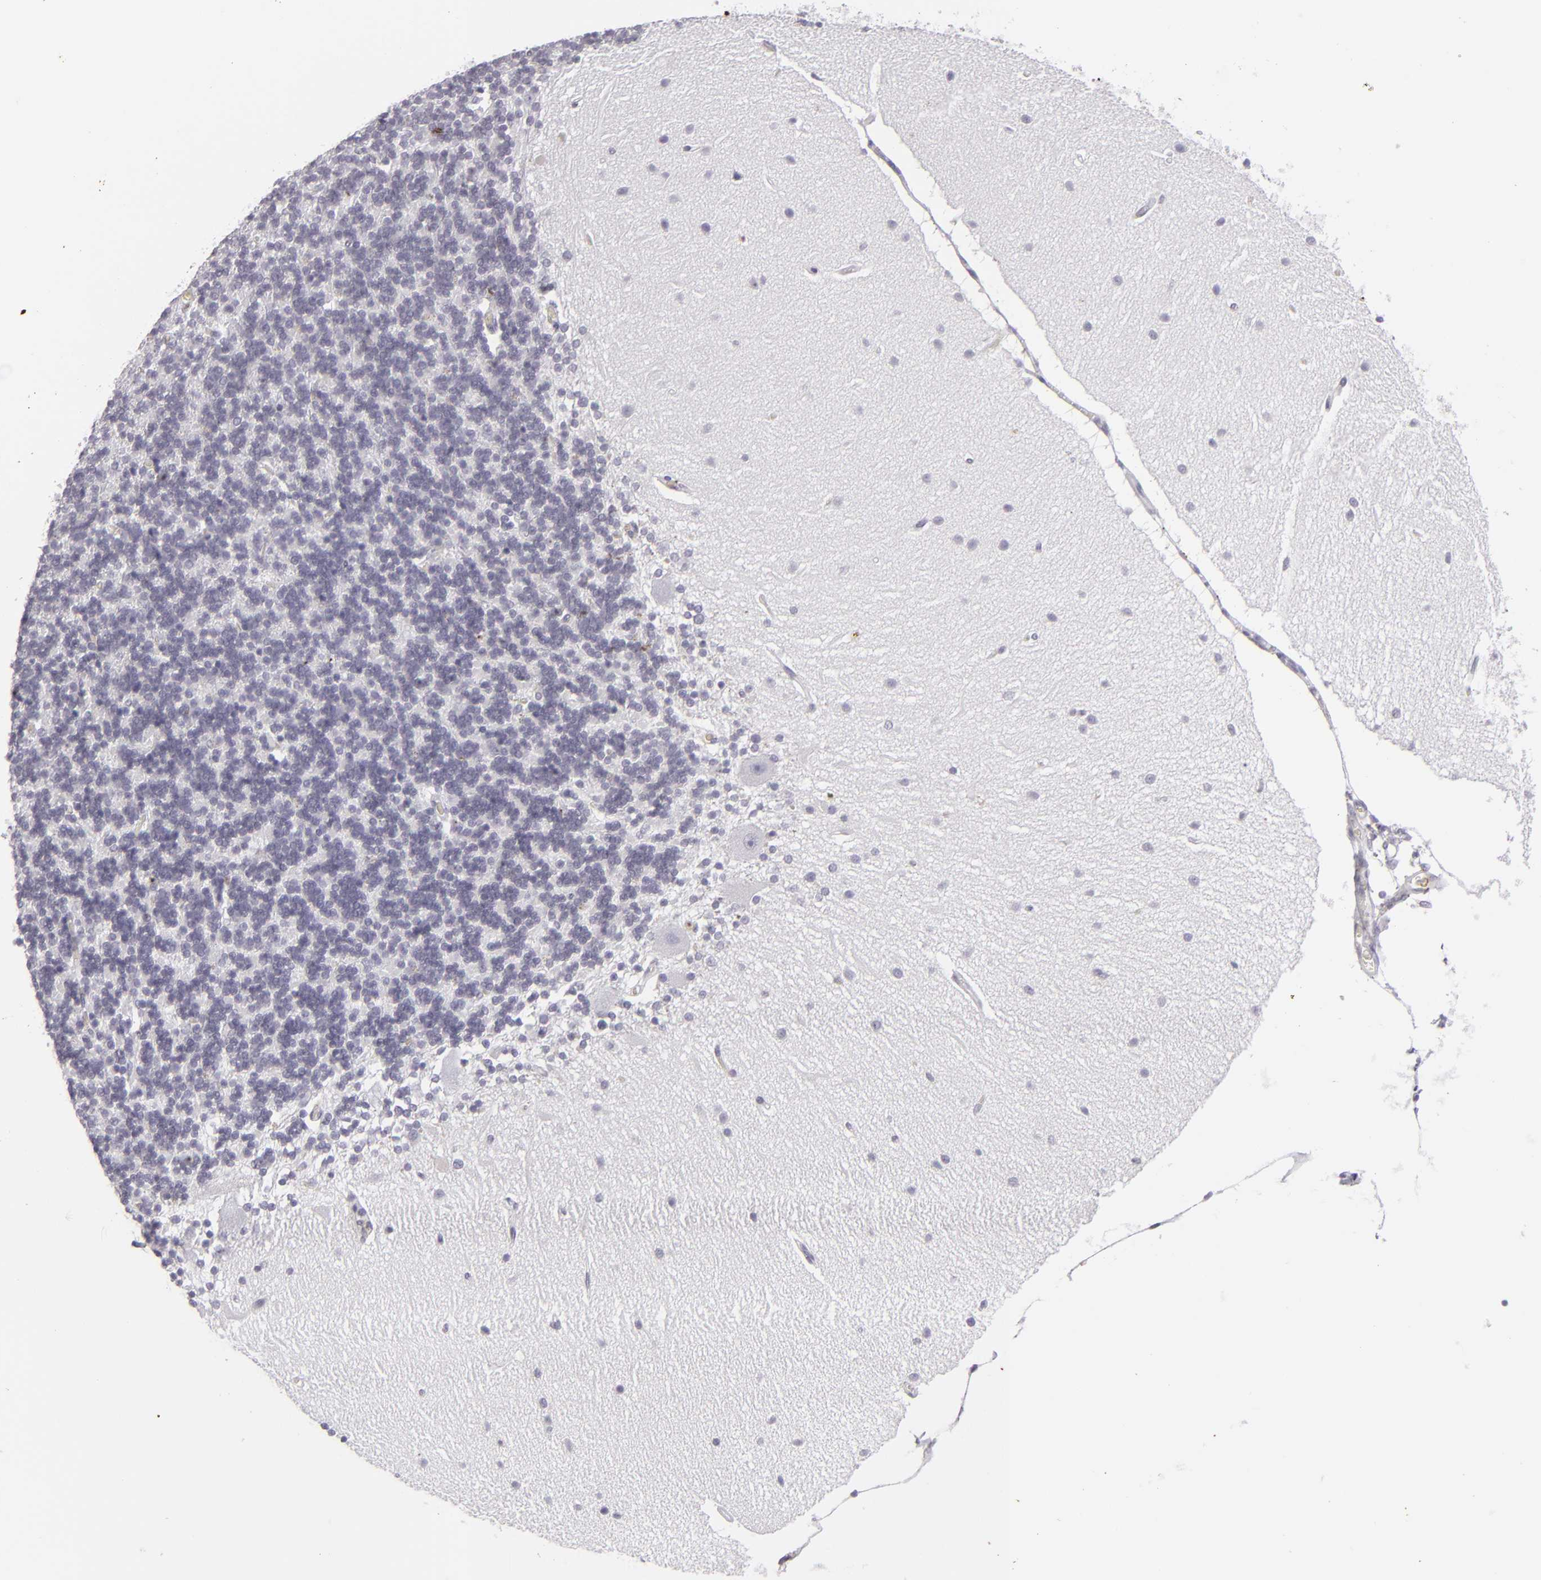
{"staining": {"intensity": "negative", "quantity": "none", "location": "none"}, "tissue": "cerebellum", "cell_type": "Cells in granular layer", "image_type": "normal", "snomed": [{"axis": "morphology", "description": "Normal tissue, NOS"}, {"axis": "topography", "description": "Cerebellum"}], "caption": "This is an IHC histopathology image of normal cerebellum. There is no expression in cells in granular layer.", "gene": "KRT1", "patient": {"sex": "female", "age": 54}}